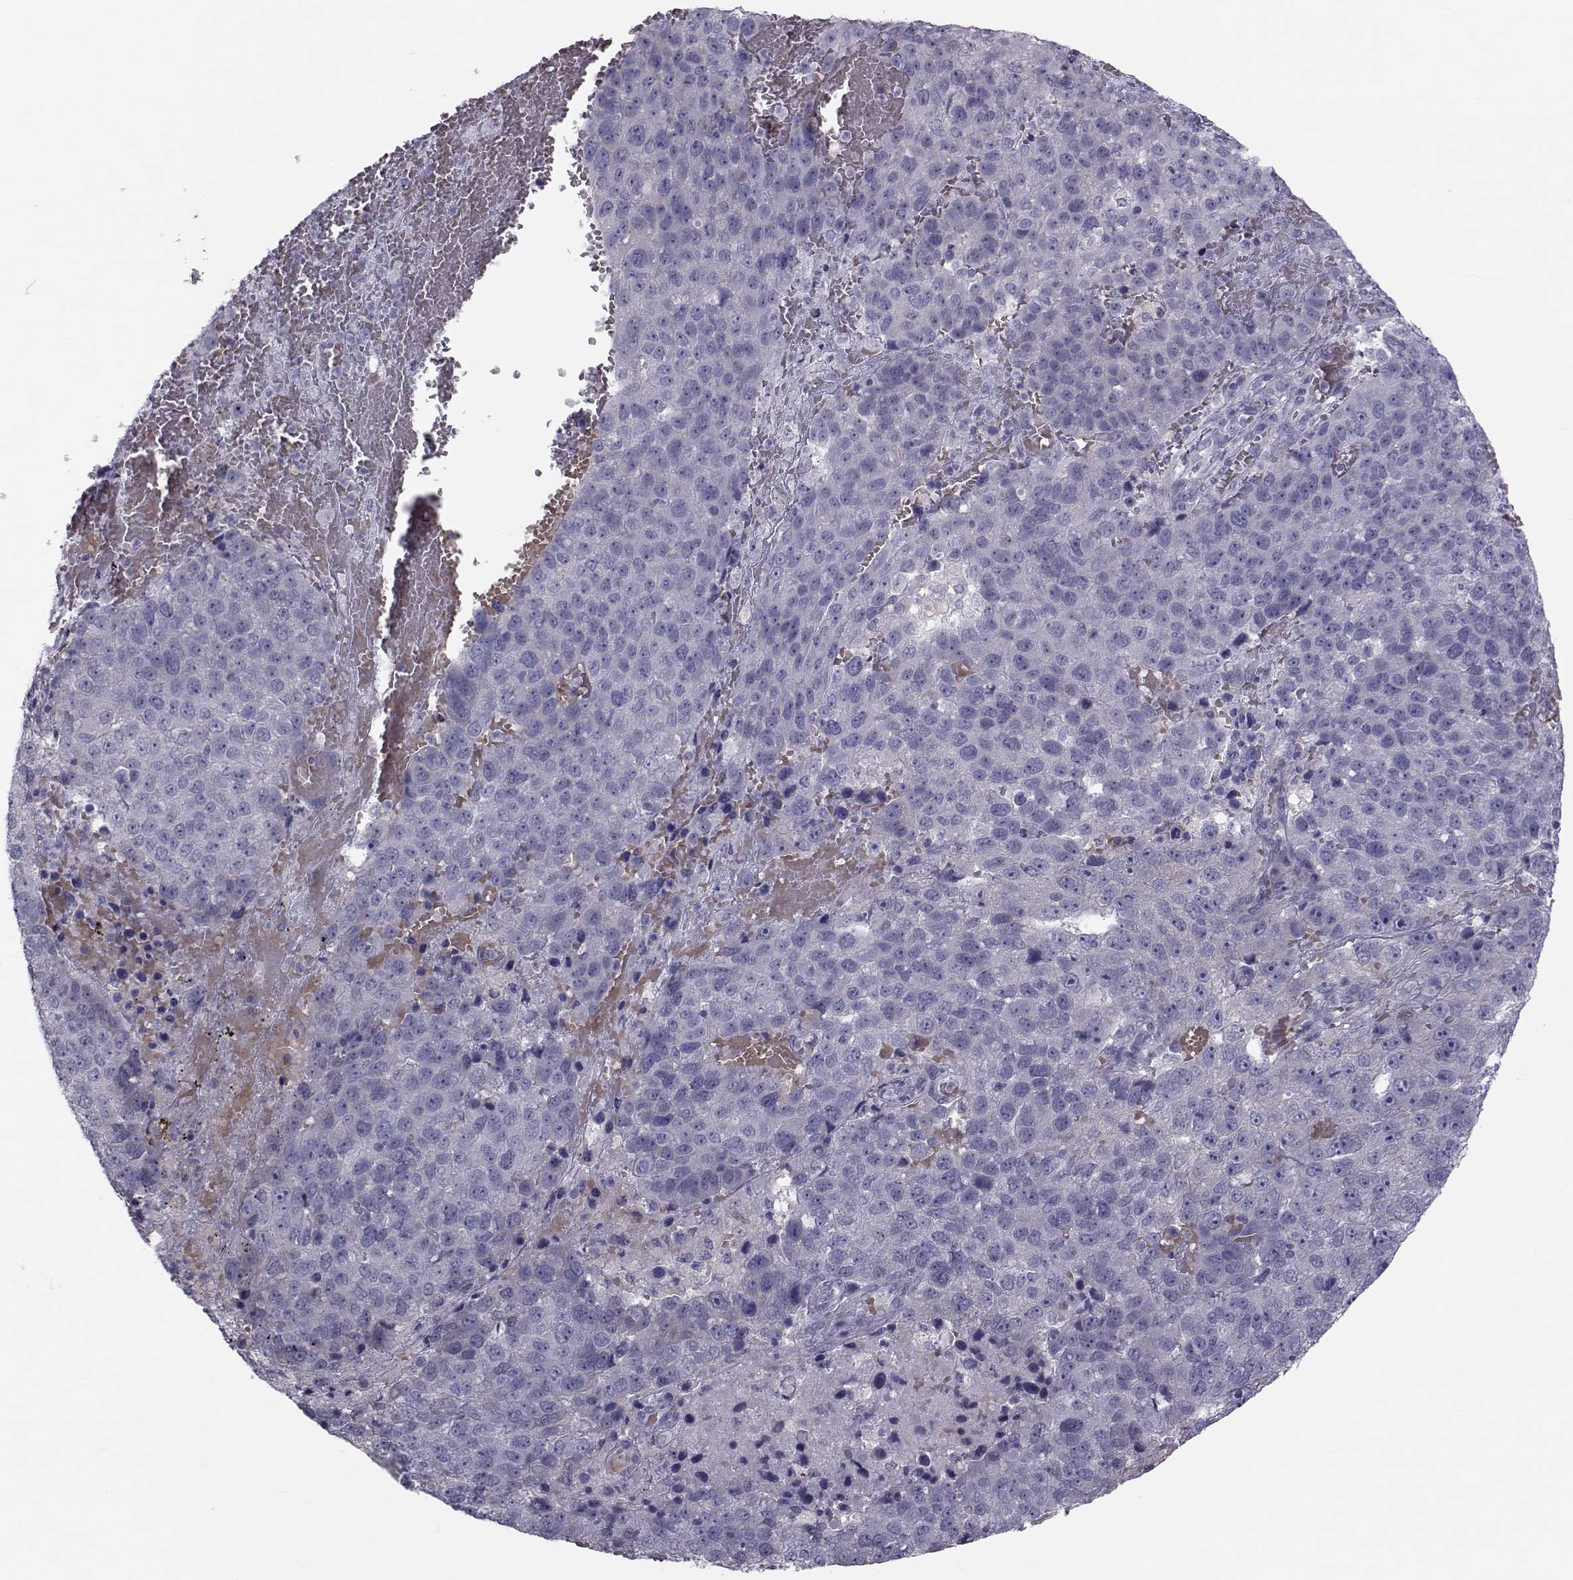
{"staining": {"intensity": "negative", "quantity": "none", "location": "none"}, "tissue": "pancreatic cancer", "cell_type": "Tumor cells", "image_type": "cancer", "snomed": [{"axis": "morphology", "description": "Adenocarcinoma, NOS"}, {"axis": "topography", "description": "Pancreas"}], "caption": "The immunohistochemistry image has no significant expression in tumor cells of pancreatic adenocarcinoma tissue. (IHC, brightfield microscopy, high magnification).", "gene": "GARIN3", "patient": {"sex": "female", "age": 61}}